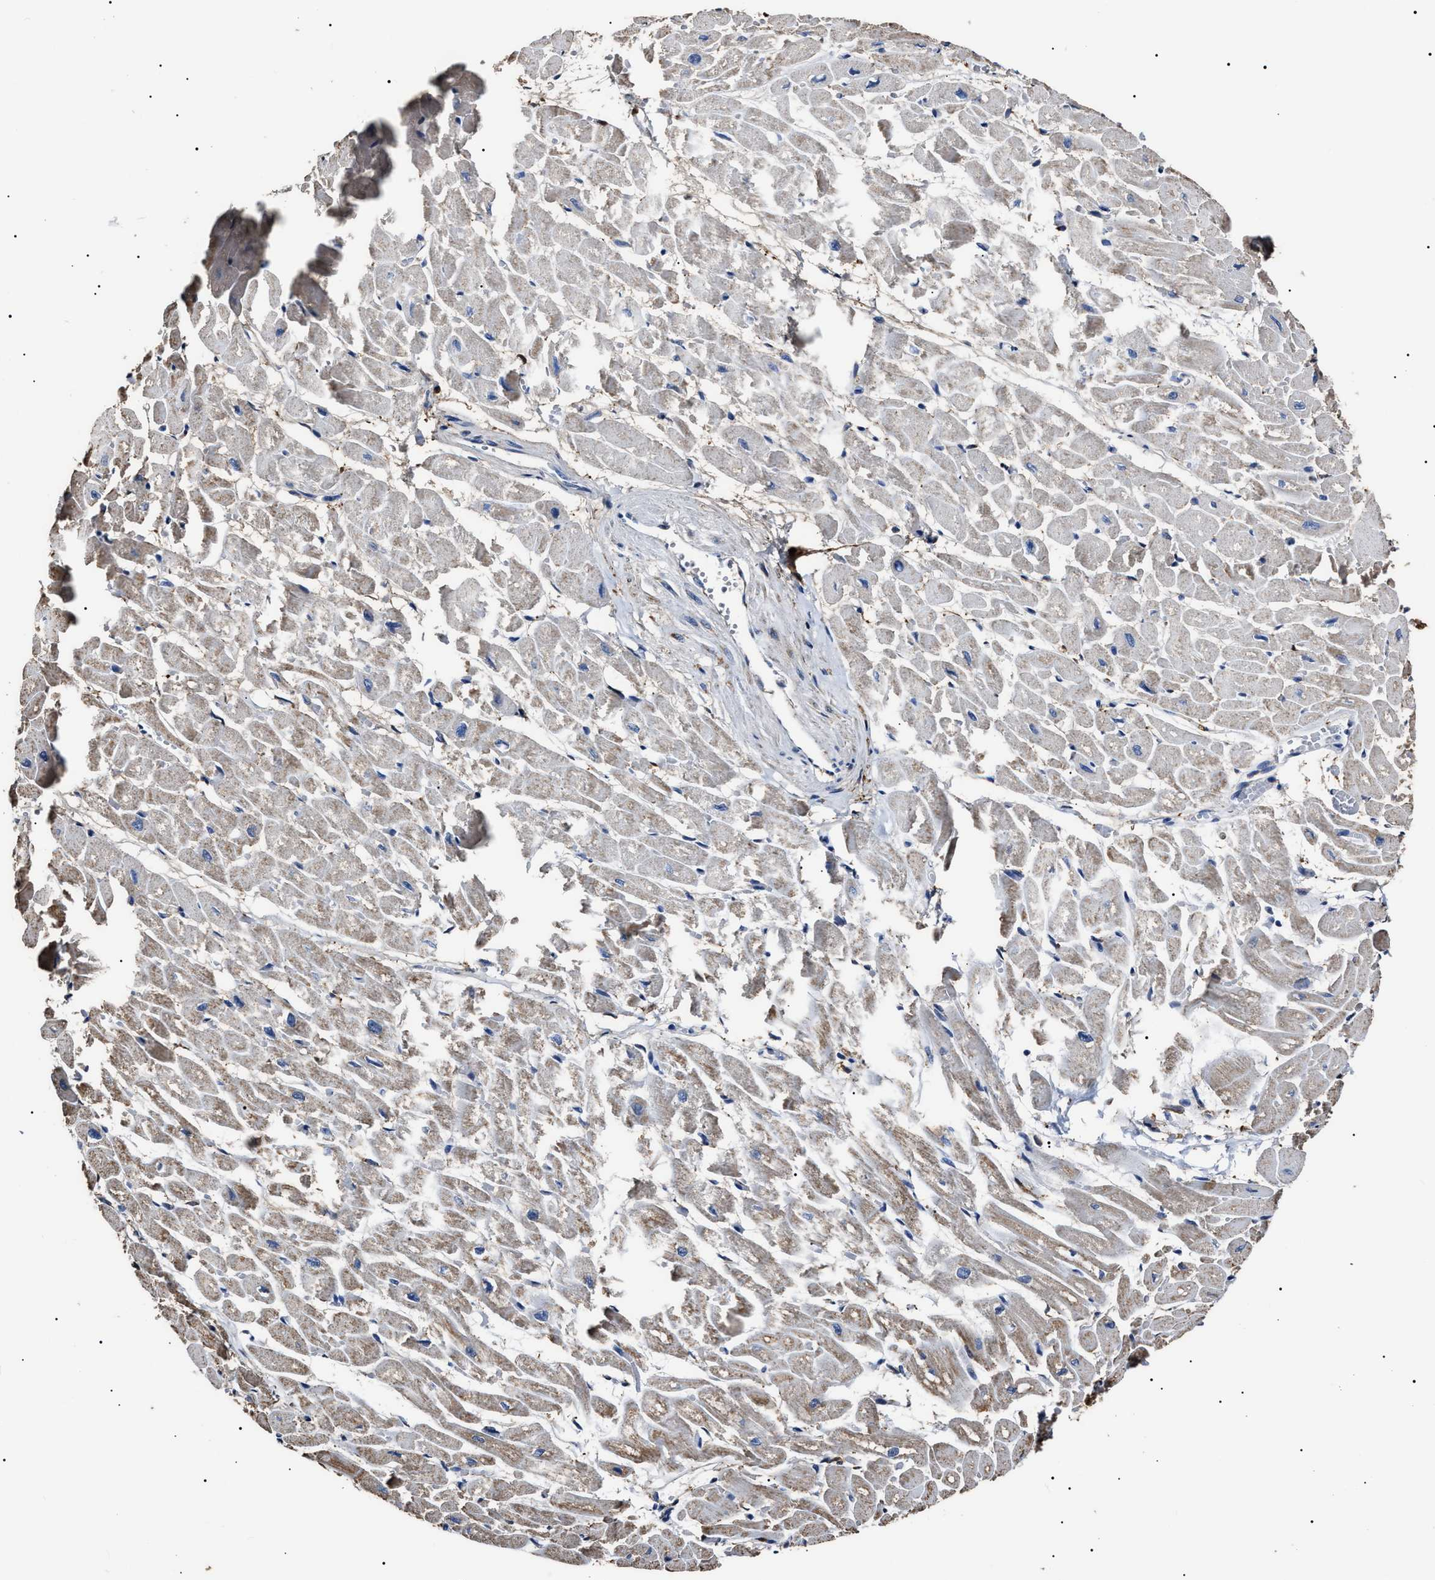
{"staining": {"intensity": "weak", "quantity": "<25%", "location": "cytoplasmic/membranous"}, "tissue": "heart muscle", "cell_type": "Cardiomyocytes", "image_type": "normal", "snomed": [{"axis": "morphology", "description": "Normal tissue, NOS"}, {"axis": "topography", "description": "Heart"}], "caption": "Immunohistochemical staining of unremarkable human heart muscle demonstrates no significant staining in cardiomyocytes. Brightfield microscopy of immunohistochemistry stained with DAB (3,3'-diaminobenzidine) (brown) and hematoxylin (blue), captured at high magnification.", "gene": "ALDH1A1", "patient": {"sex": "male", "age": 45}}